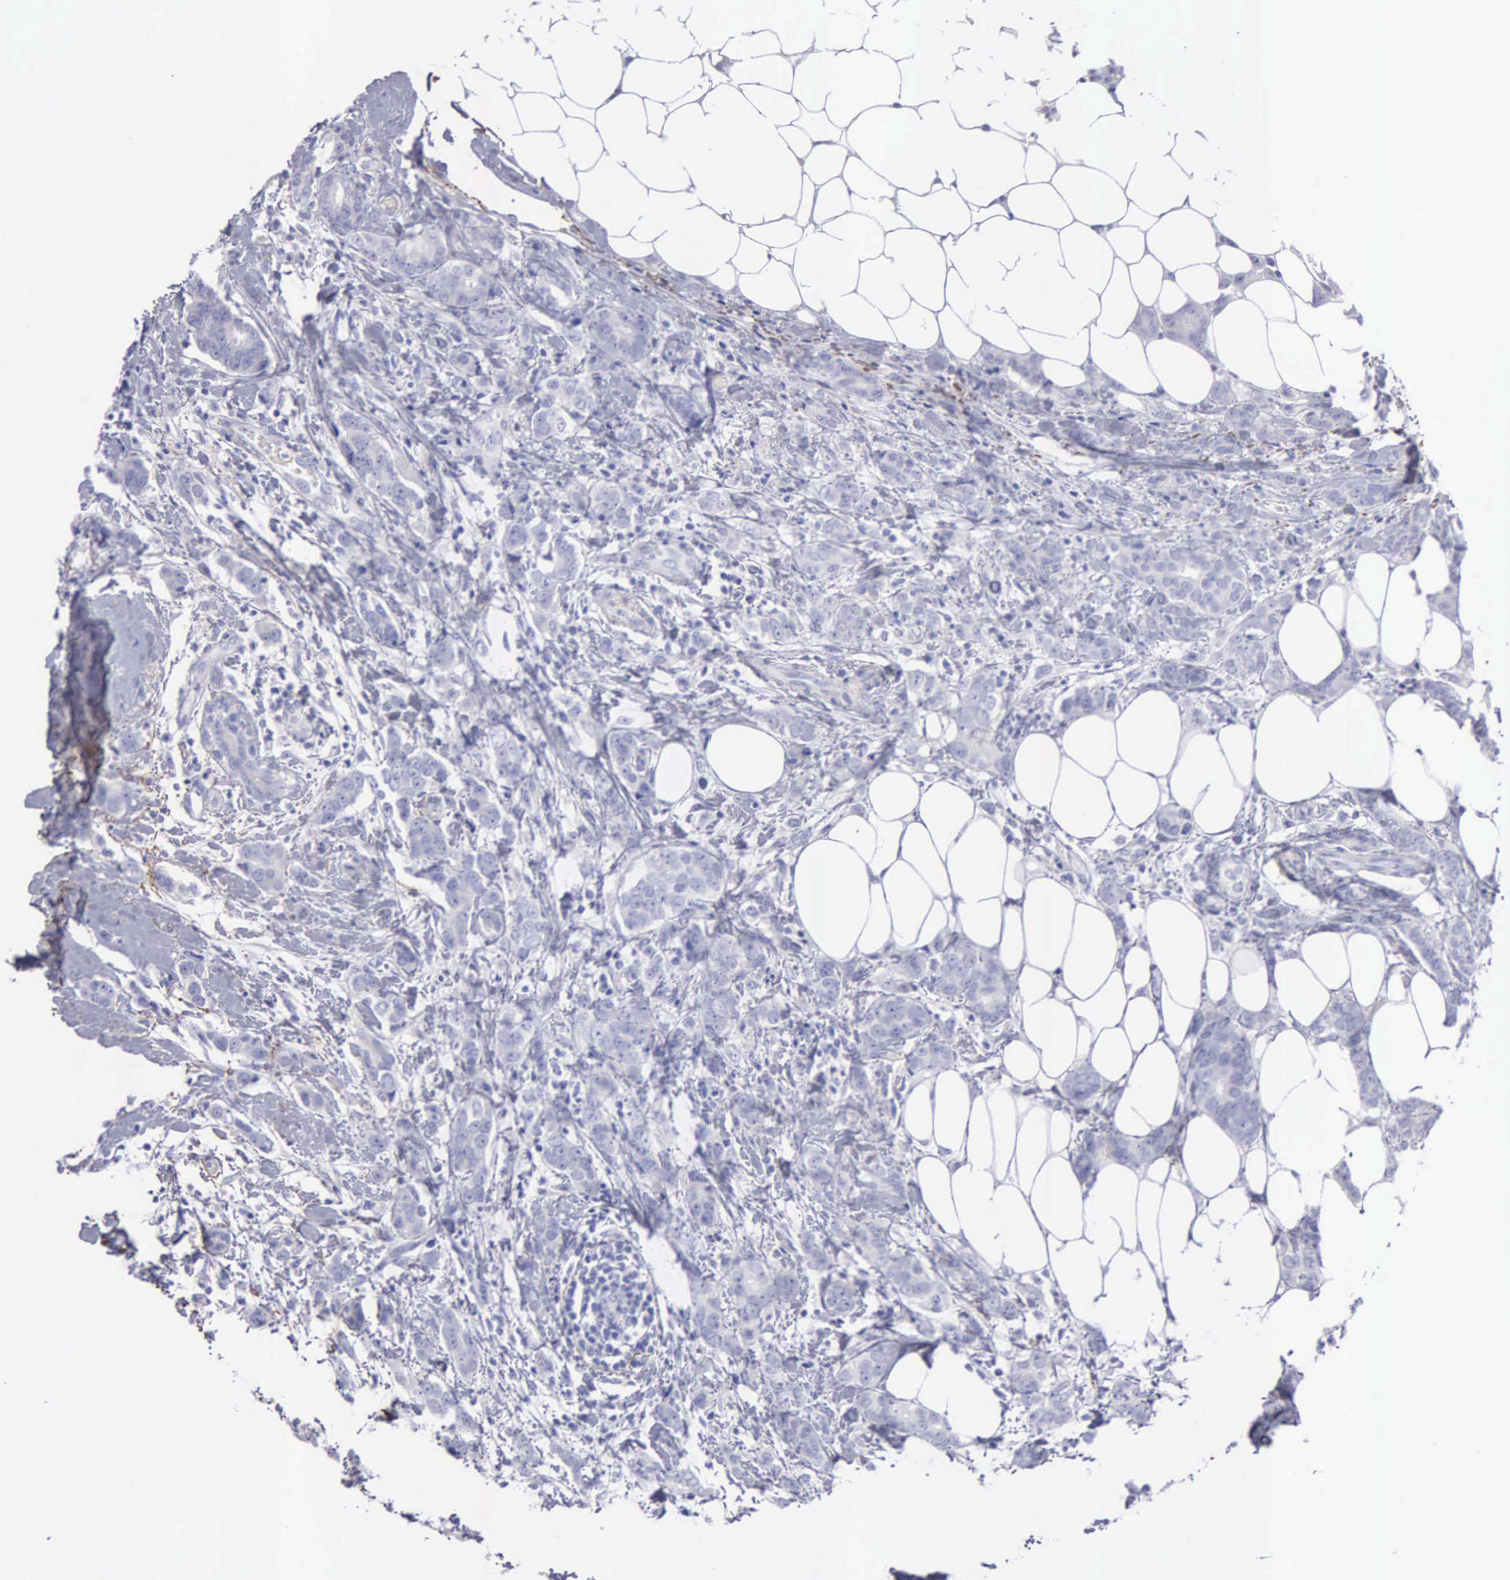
{"staining": {"intensity": "negative", "quantity": "none", "location": "none"}, "tissue": "breast cancer", "cell_type": "Tumor cells", "image_type": "cancer", "snomed": [{"axis": "morphology", "description": "Duct carcinoma"}, {"axis": "topography", "description": "Breast"}], "caption": "This is a micrograph of IHC staining of breast invasive ductal carcinoma, which shows no positivity in tumor cells.", "gene": "FBLN5", "patient": {"sex": "female", "age": 53}}